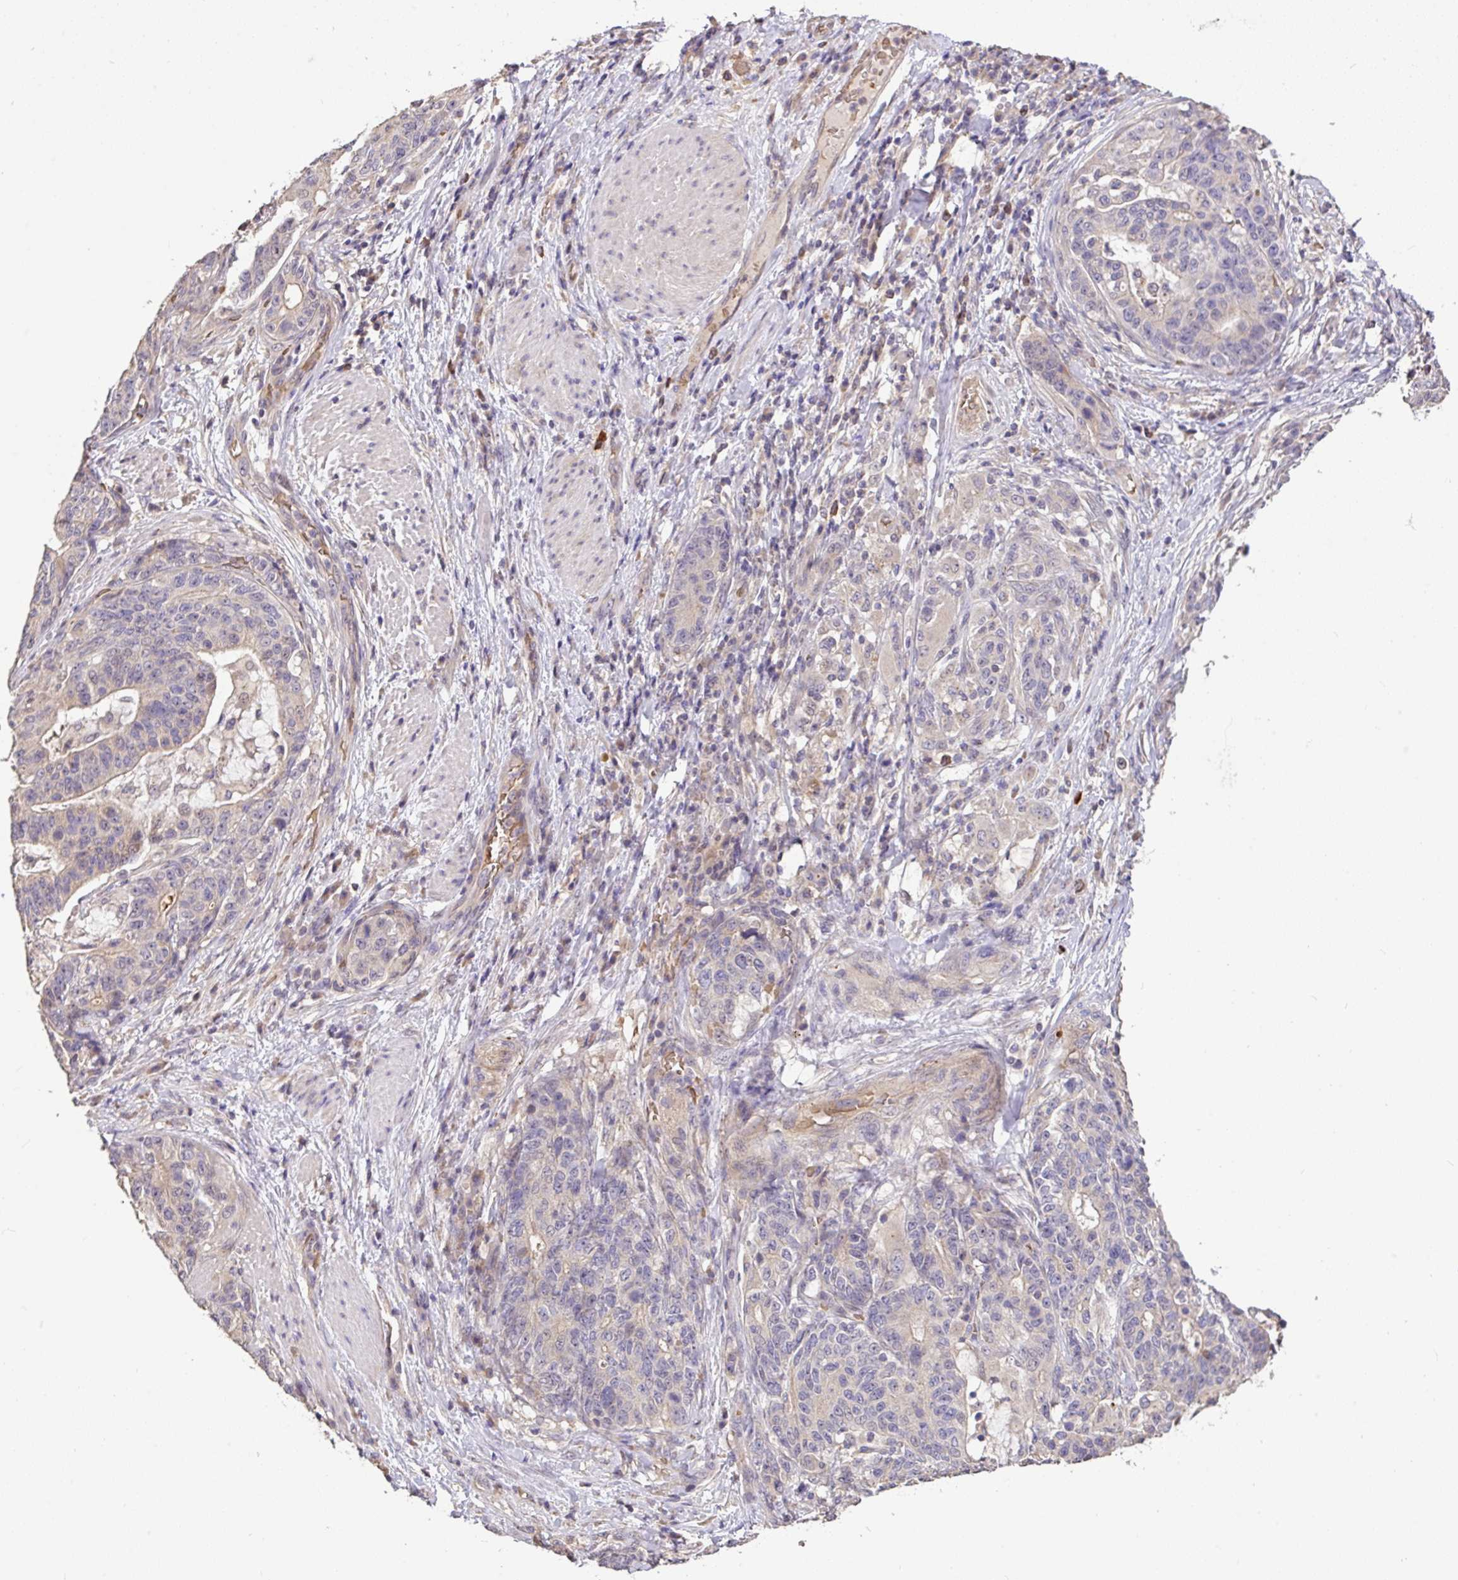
{"staining": {"intensity": "negative", "quantity": "none", "location": "none"}, "tissue": "stomach cancer", "cell_type": "Tumor cells", "image_type": "cancer", "snomed": [{"axis": "morphology", "description": "Normal tissue, NOS"}, {"axis": "morphology", "description": "Adenocarcinoma, NOS"}, {"axis": "topography", "description": "Stomach"}], "caption": "Immunohistochemical staining of human adenocarcinoma (stomach) displays no significant expression in tumor cells.", "gene": "C1QTNF9B", "patient": {"sex": "female", "age": 64}}